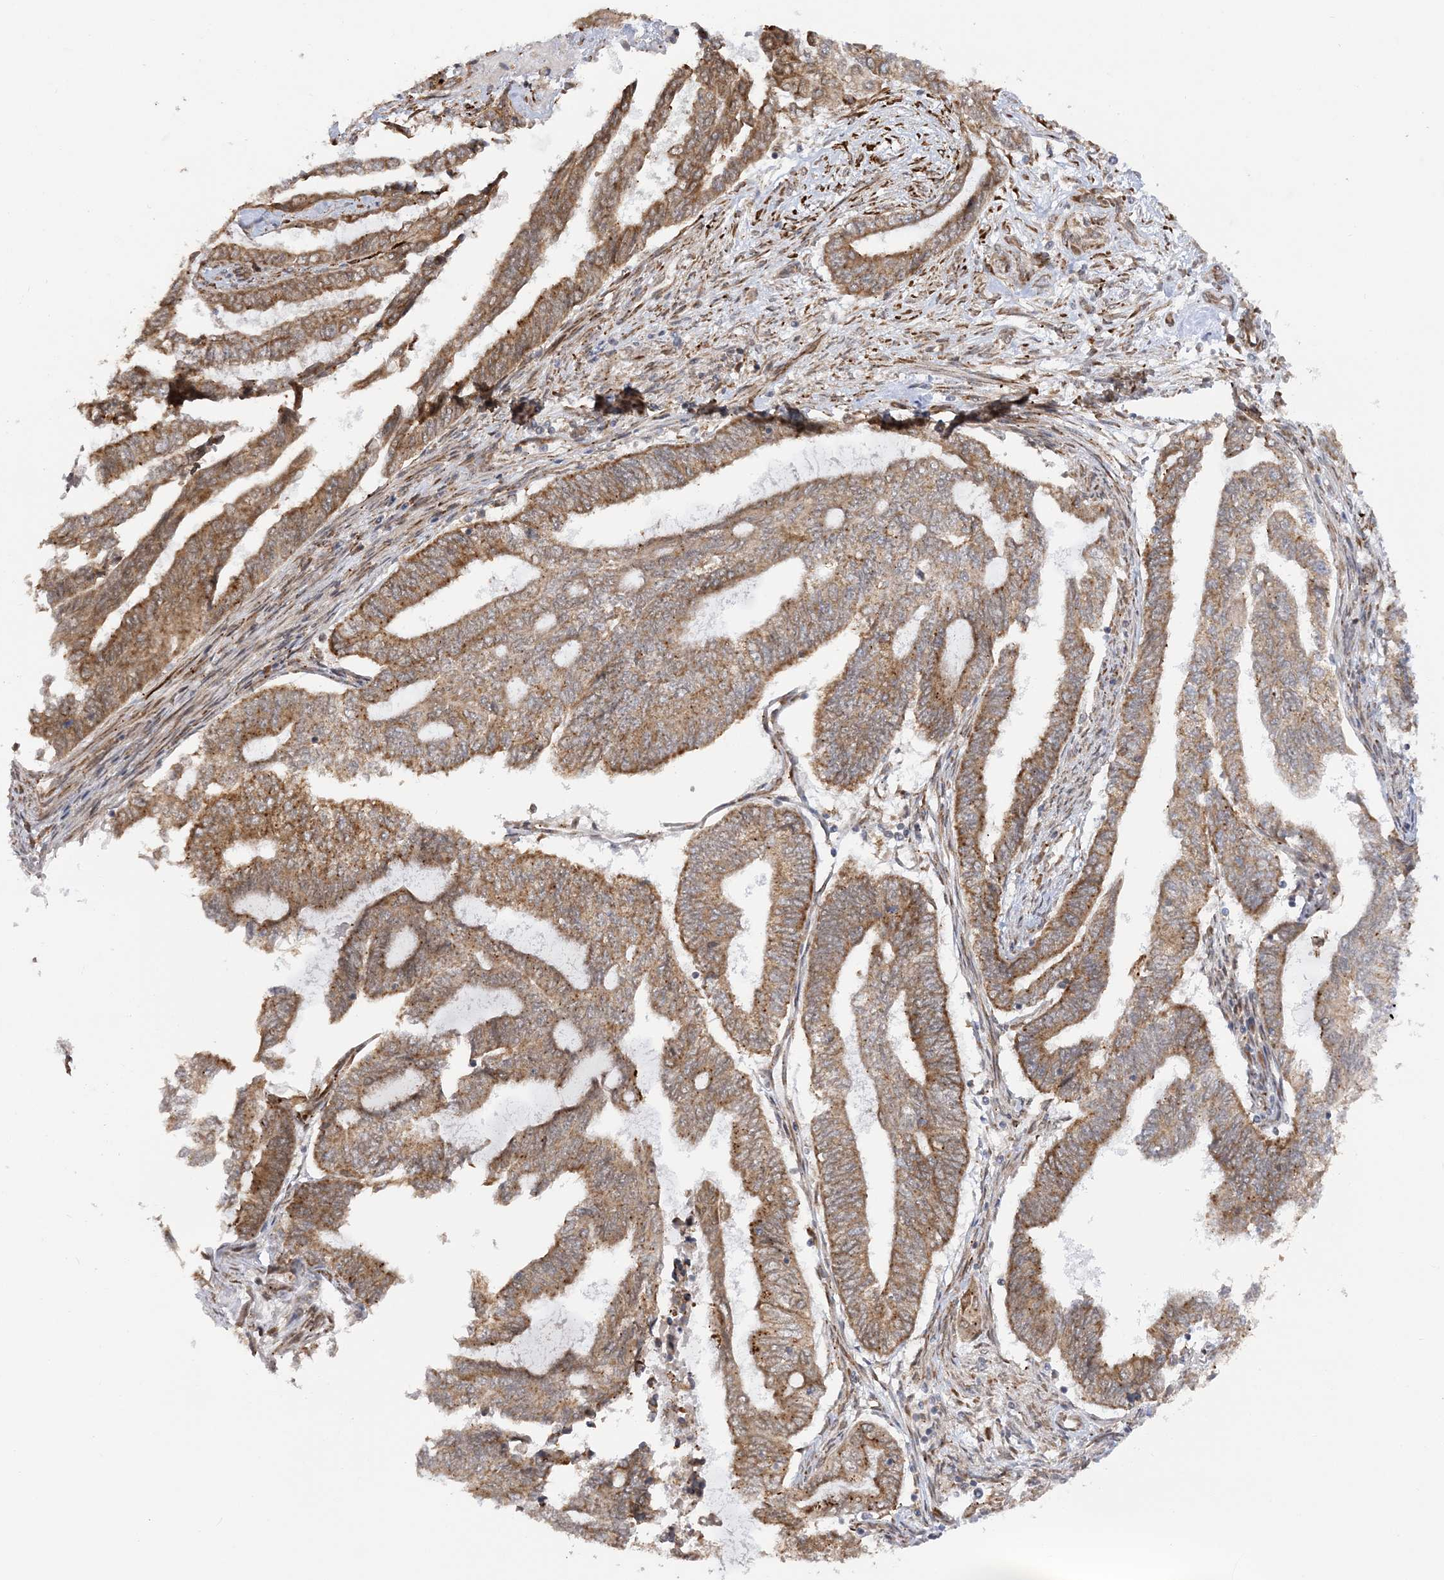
{"staining": {"intensity": "moderate", "quantity": ">75%", "location": "cytoplasmic/membranous"}, "tissue": "endometrial cancer", "cell_type": "Tumor cells", "image_type": "cancer", "snomed": [{"axis": "morphology", "description": "Adenocarcinoma, NOS"}, {"axis": "topography", "description": "Uterus"}, {"axis": "topography", "description": "Endometrium"}], "caption": "About >75% of tumor cells in endometrial cancer (adenocarcinoma) show moderate cytoplasmic/membranous protein staining as visualized by brown immunohistochemical staining.", "gene": "MRPL47", "patient": {"sex": "female", "age": 70}}